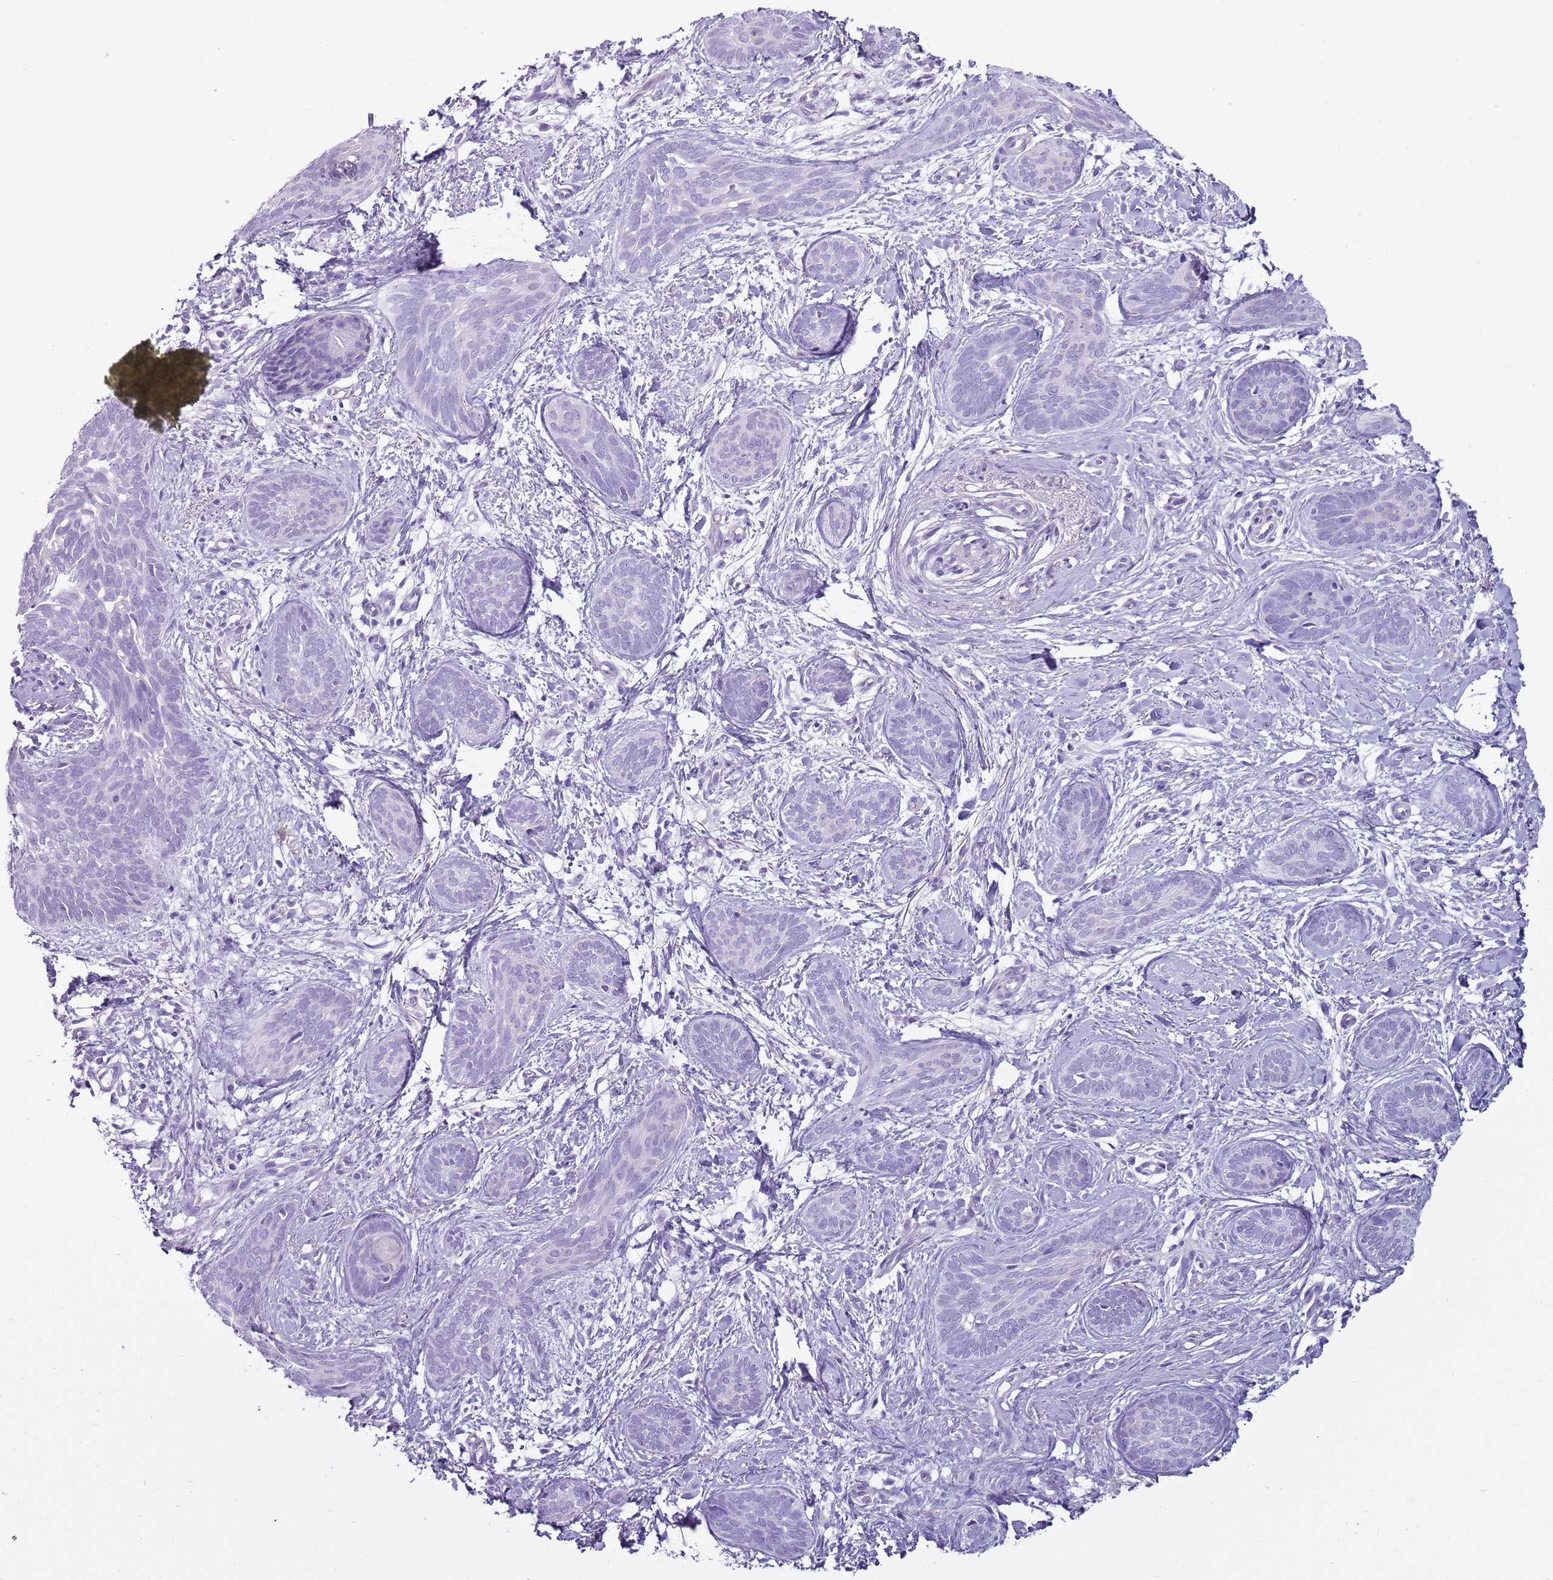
{"staining": {"intensity": "negative", "quantity": "none", "location": "none"}, "tissue": "skin cancer", "cell_type": "Tumor cells", "image_type": "cancer", "snomed": [{"axis": "morphology", "description": "Basal cell carcinoma"}, {"axis": "topography", "description": "Skin"}], "caption": "An image of human skin cancer (basal cell carcinoma) is negative for staining in tumor cells. The staining was performed using DAB to visualize the protein expression in brown, while the nuclei were stained in blue with hematoxylin (Magnification: 20x).", "gene": "CD177", "patient": {"sex": "female", "age": 81}}